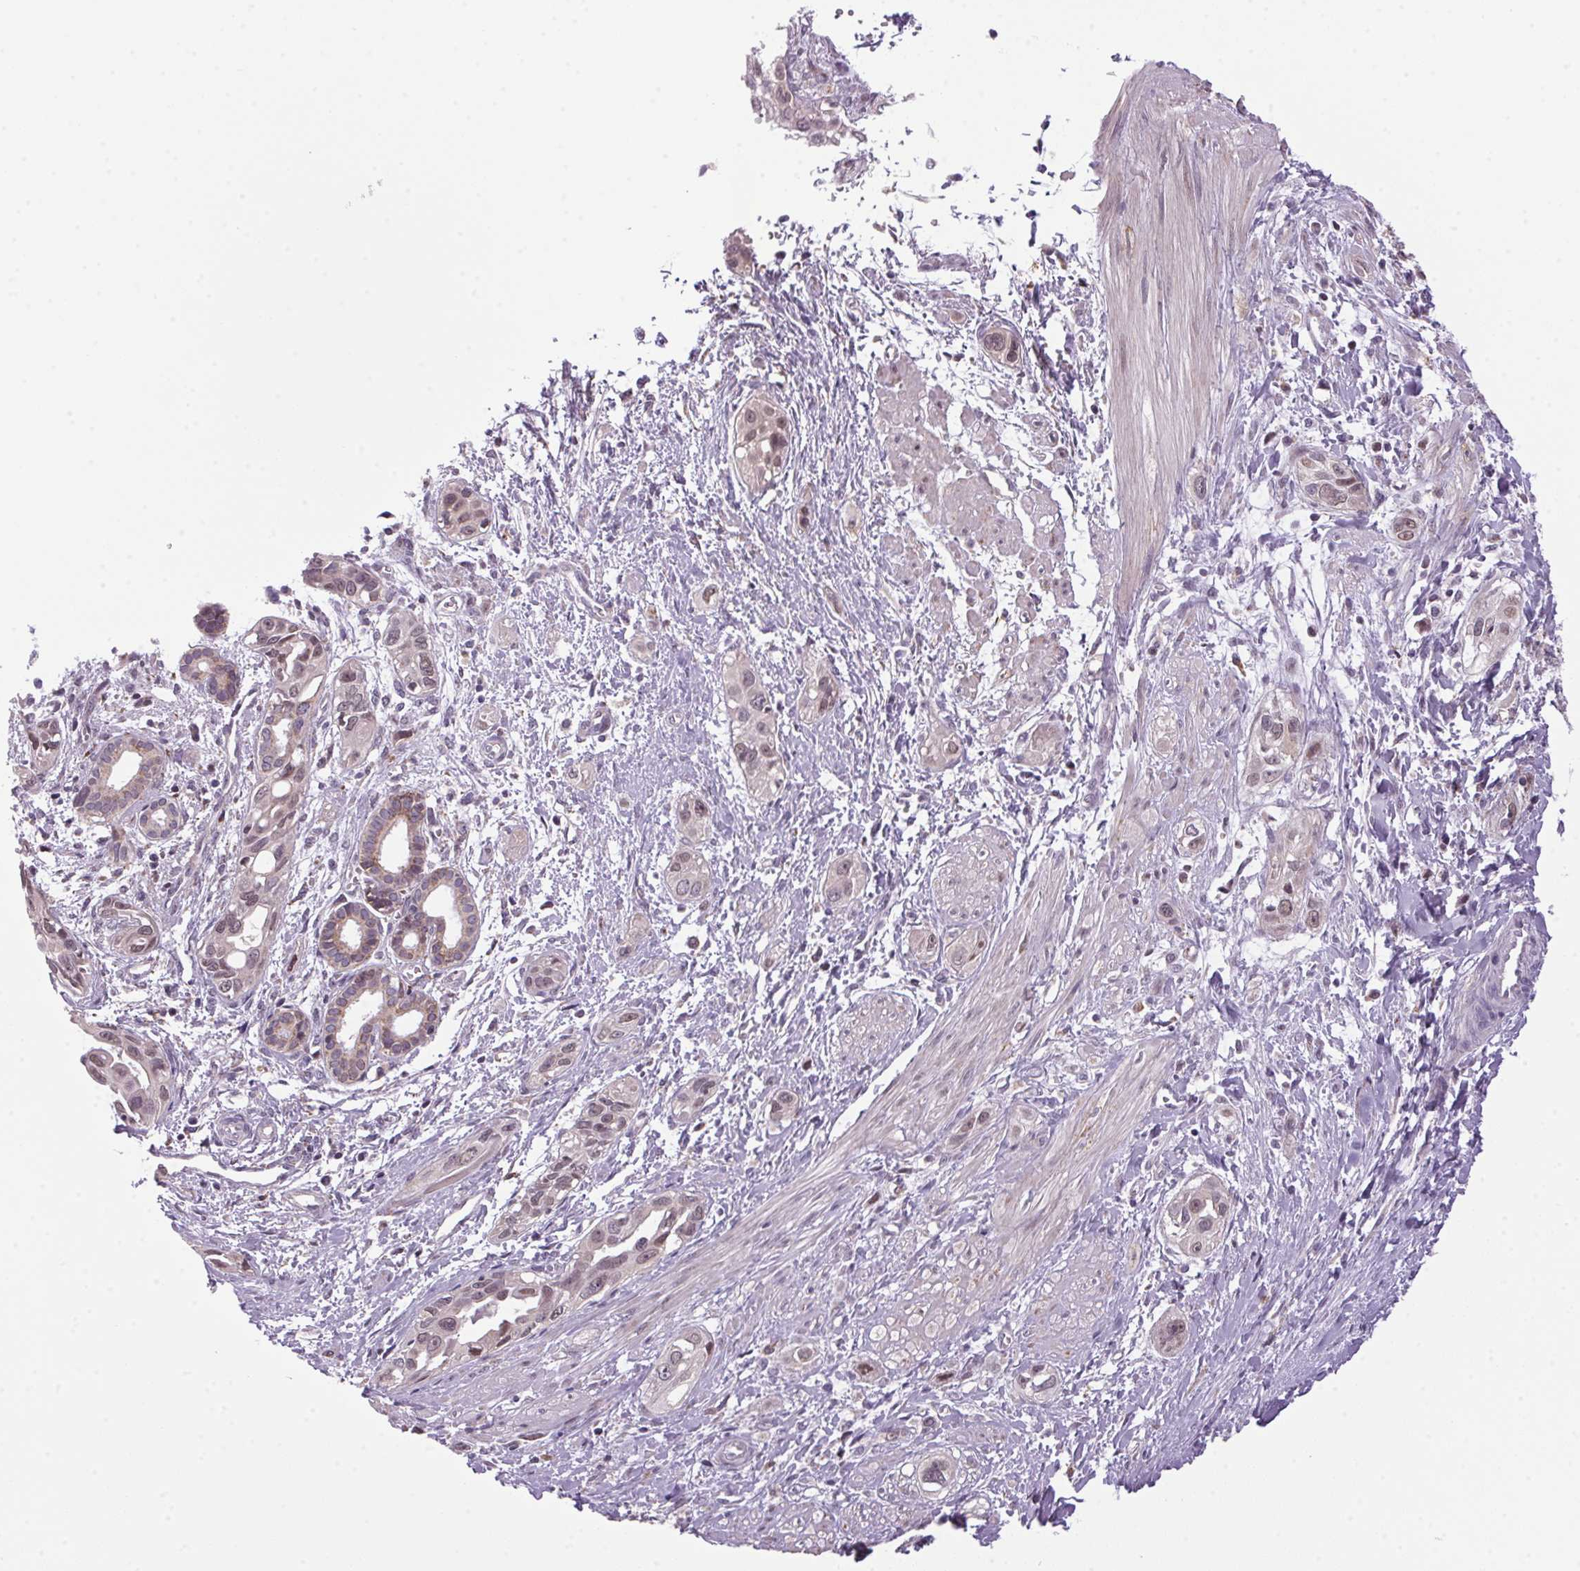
{"staining": {"intensity": "moderate", "quantity": "<25%", "location": "cytoplasmic/membranous"}, "tissue": "pancreatic cancer", "cell_type": "Tumor cells", "image_type": "cancer", "snomed": [{"axis": "morphology", "description": "Adenocarcinoma, NOS"}, {"axis": "topography", "description": "Pancreas"}], "caption": "There is low levels of moderate cytoplasmic/membranous expression in tumor cells of adenocarcinoma (pancreatic), as demonstrated by immunohistochemical staining (brown color).", "gene": "AKR1E2", "patient": {"sex": "female", "age": 55}}